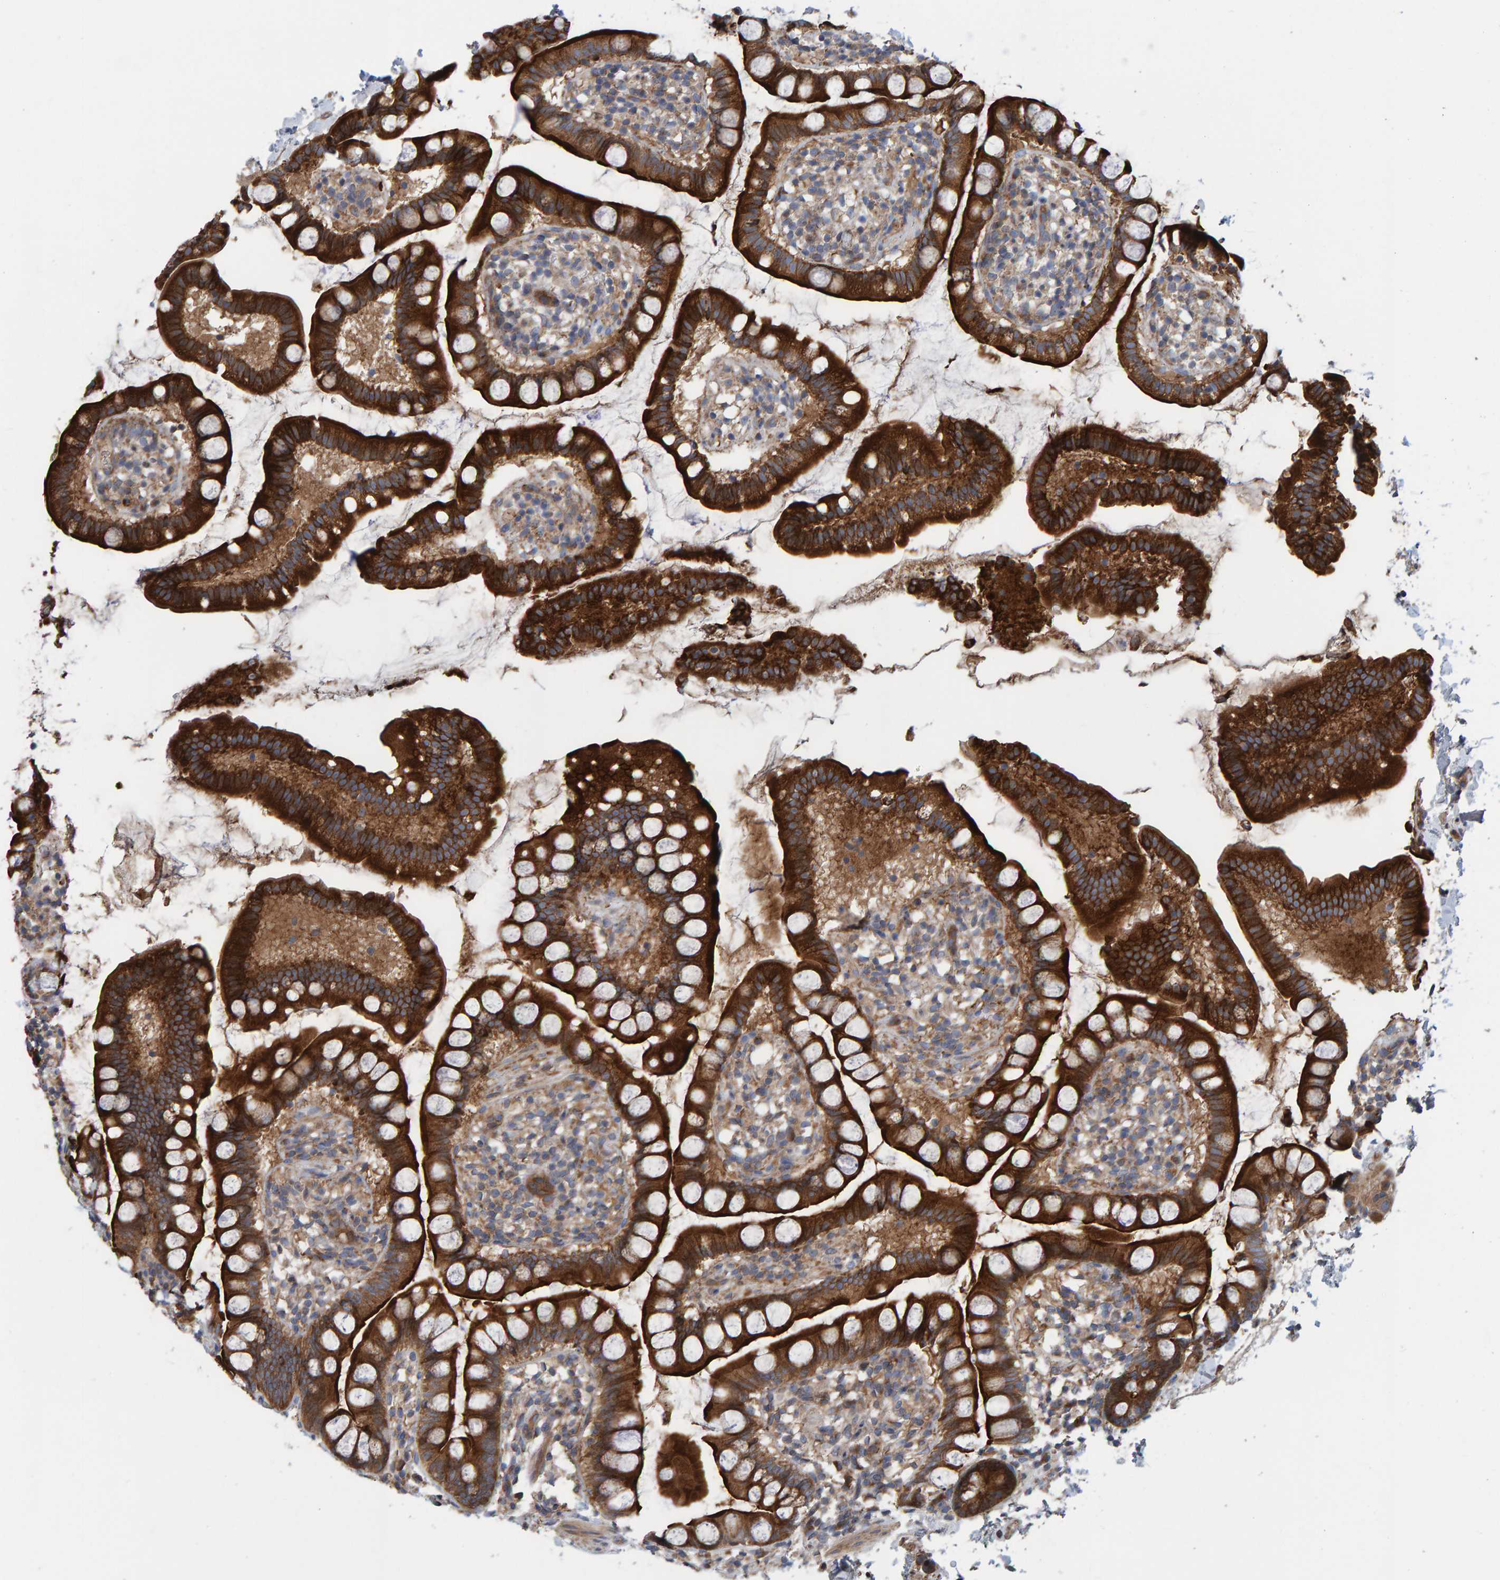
{"staining": {"intensity": "strong", "quantity": ">75%", "location": "cytoplasmic/membranous"}, "tissue": "small intestine", "cell_type": "Glandular cells", "image_type": "normal", "snomed": [{"axis": "morphology", "description": "Normal tissue, NOS"}, {"axis": "topography", "description": "Small intestine"}], "caption": "Small intestine stained with IHC exhibits strong cytoplasmic/membranous positivity in about >75% of glandular cells.", "gene": "KIAA0753", "patient": {"sex": "female", "age": 84}}